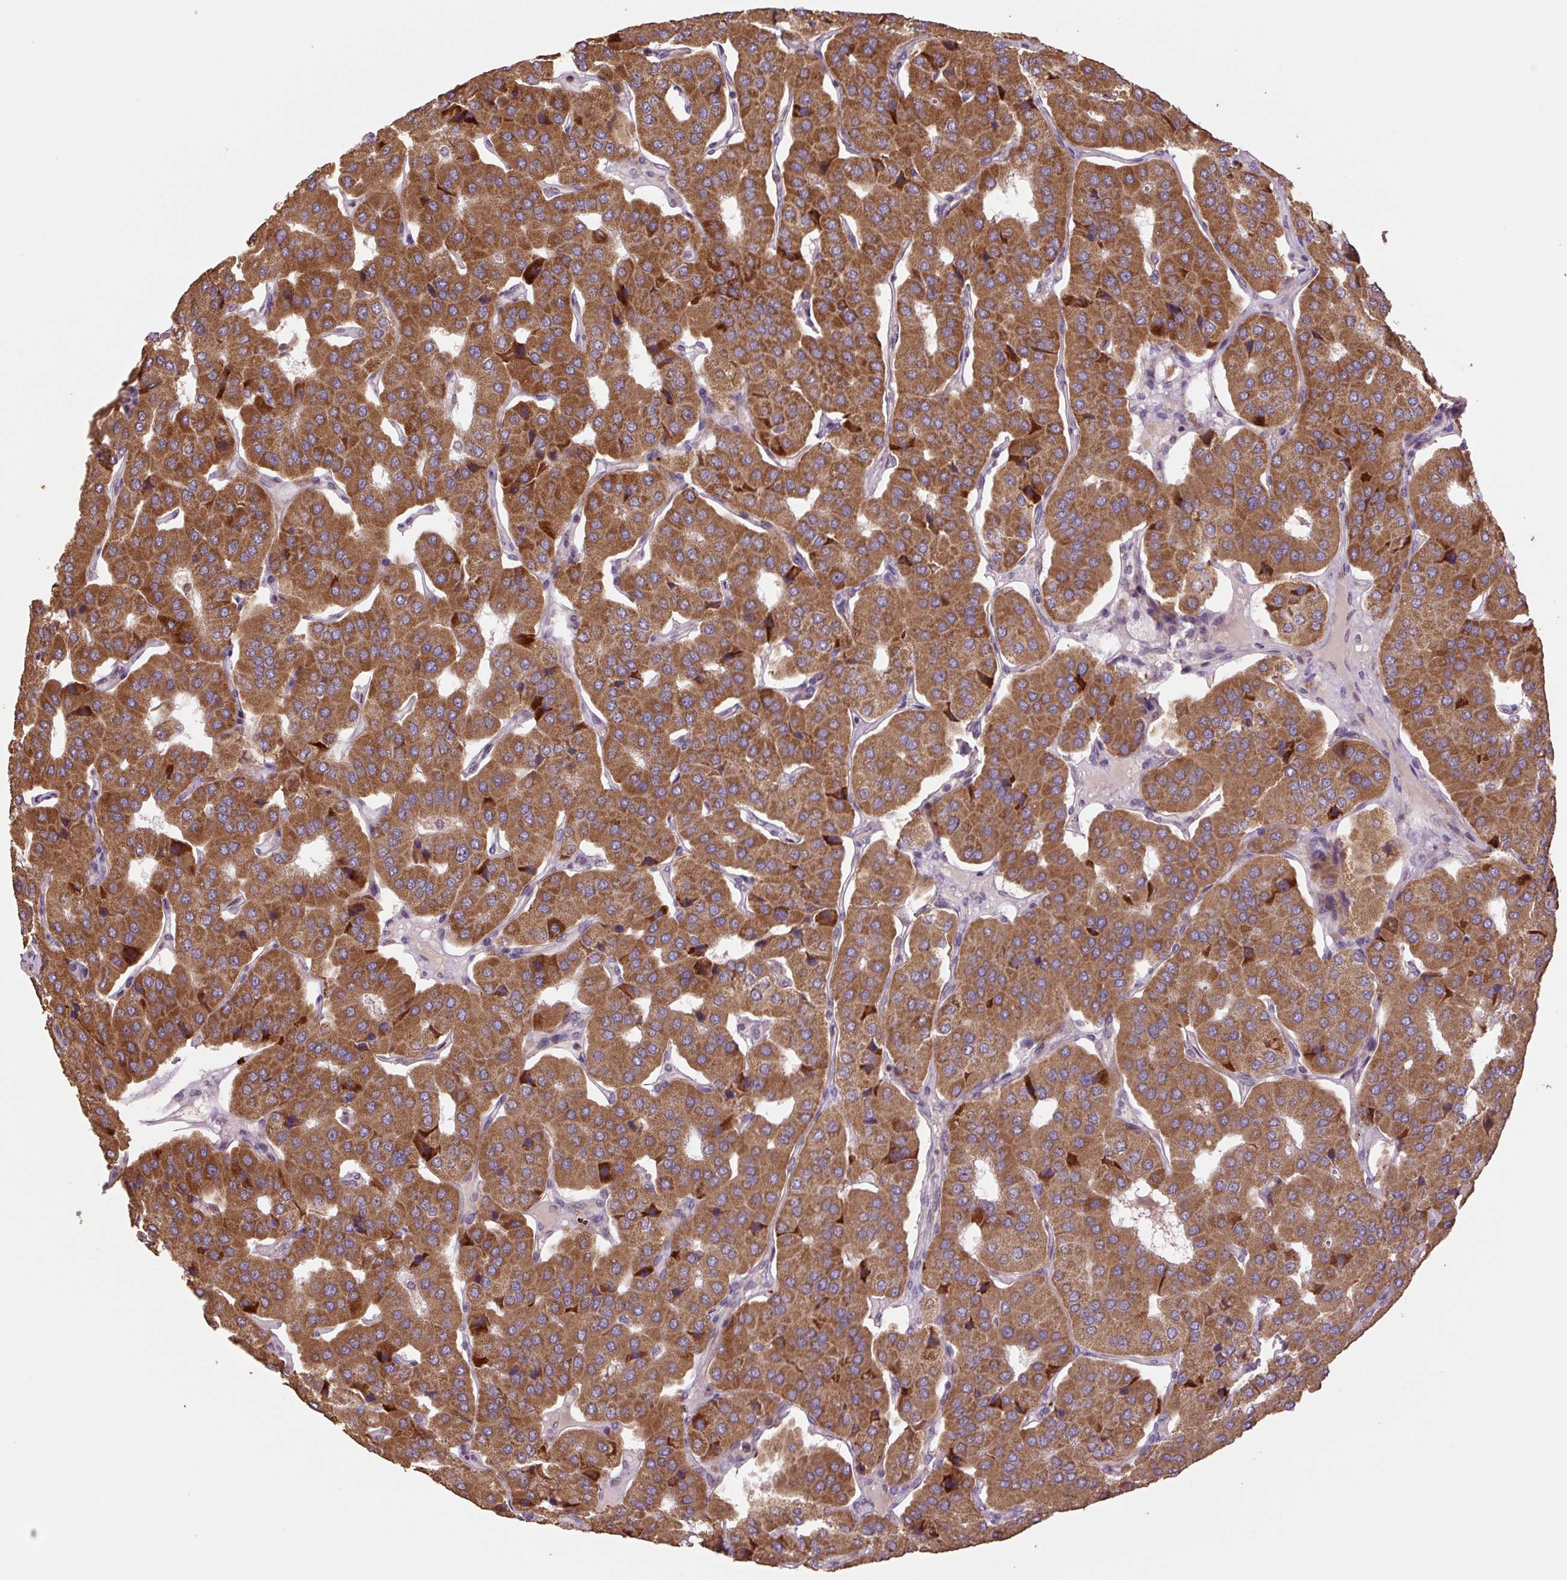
{"staining": {"intensity": "moderate", "quantity": ">75%", "location": "cytoplasmic/membranous"}, "tissue": "parathyroid gland", "cell_type": "Glandular cells", "image_type": "normal", "snomed": [{"axis": "morphology", "description": "Normal tissue, NOS"}, {"axis": "morphology", "description": "Adenoma, NOS"}, {"axis": "topography", "description": "Parathyroid gland"}], "caption": "Immunohistochemical staining of normal human parathyroid gland shows >75% levels of moderate cytoplasmic/membranous protein expression in about >75% of glandular cells.", "gene": "TMEM160", "patient": {"sex": "female", "age": 86}}